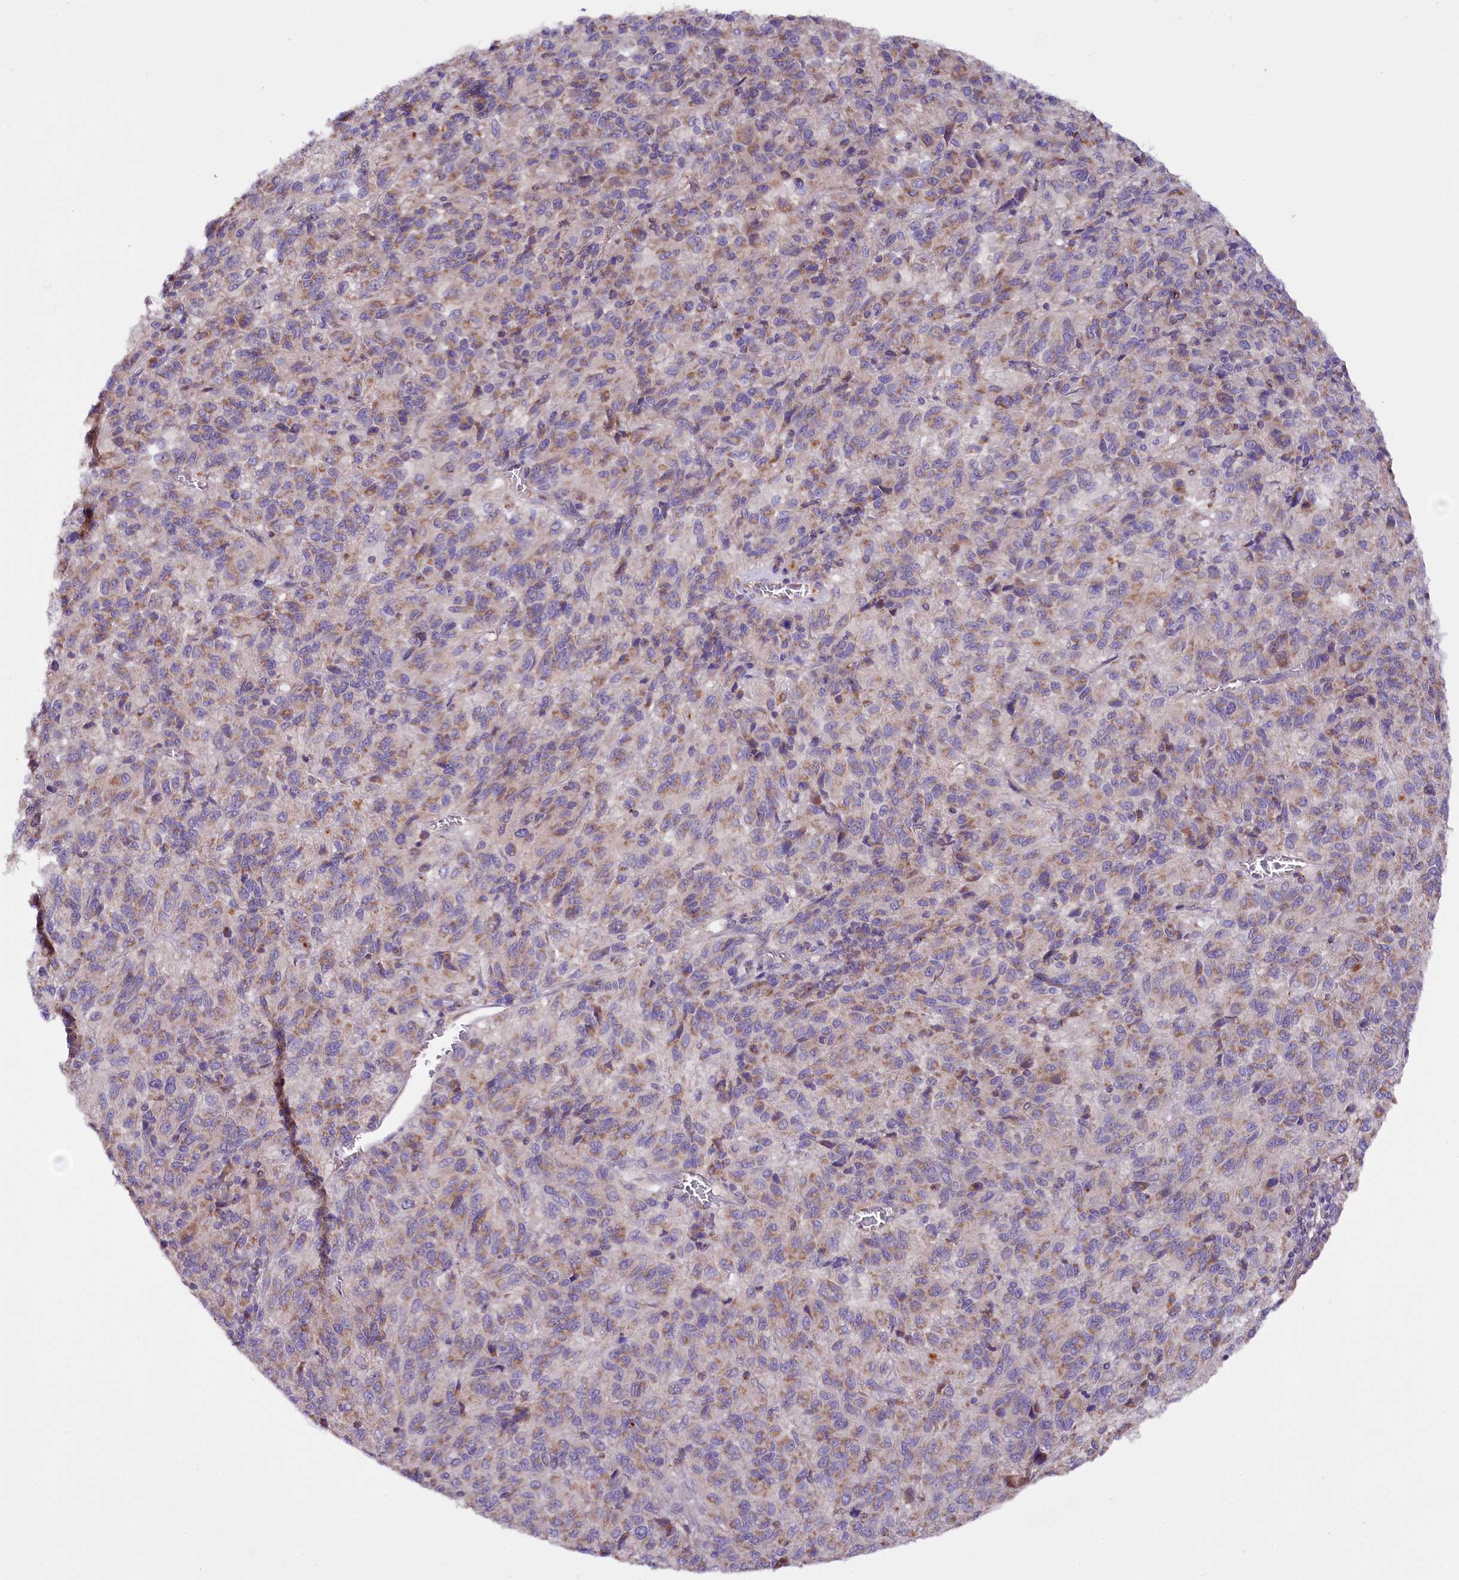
{"staining": {"intensity": "weak", "quantity": "25%-75%", "location": "cytoplasmic/membranous"}, "tissue": "melanoma", "cell_type": "Tumor cells", "image_type": "cancer", "snomed": [{"axis": "morphology", "description": "Malignant melanoma, Metastatic site"}, {"axis": "topography", "description": "Lung"}], "caption": "Immunohistochemical staining of human melanoma displays weak cytoplasmic/membranous protein expression in about 25%-75% of tumor cells.", "gene": "ZNF45", "patient": {"sex": "male", "age": 64}}